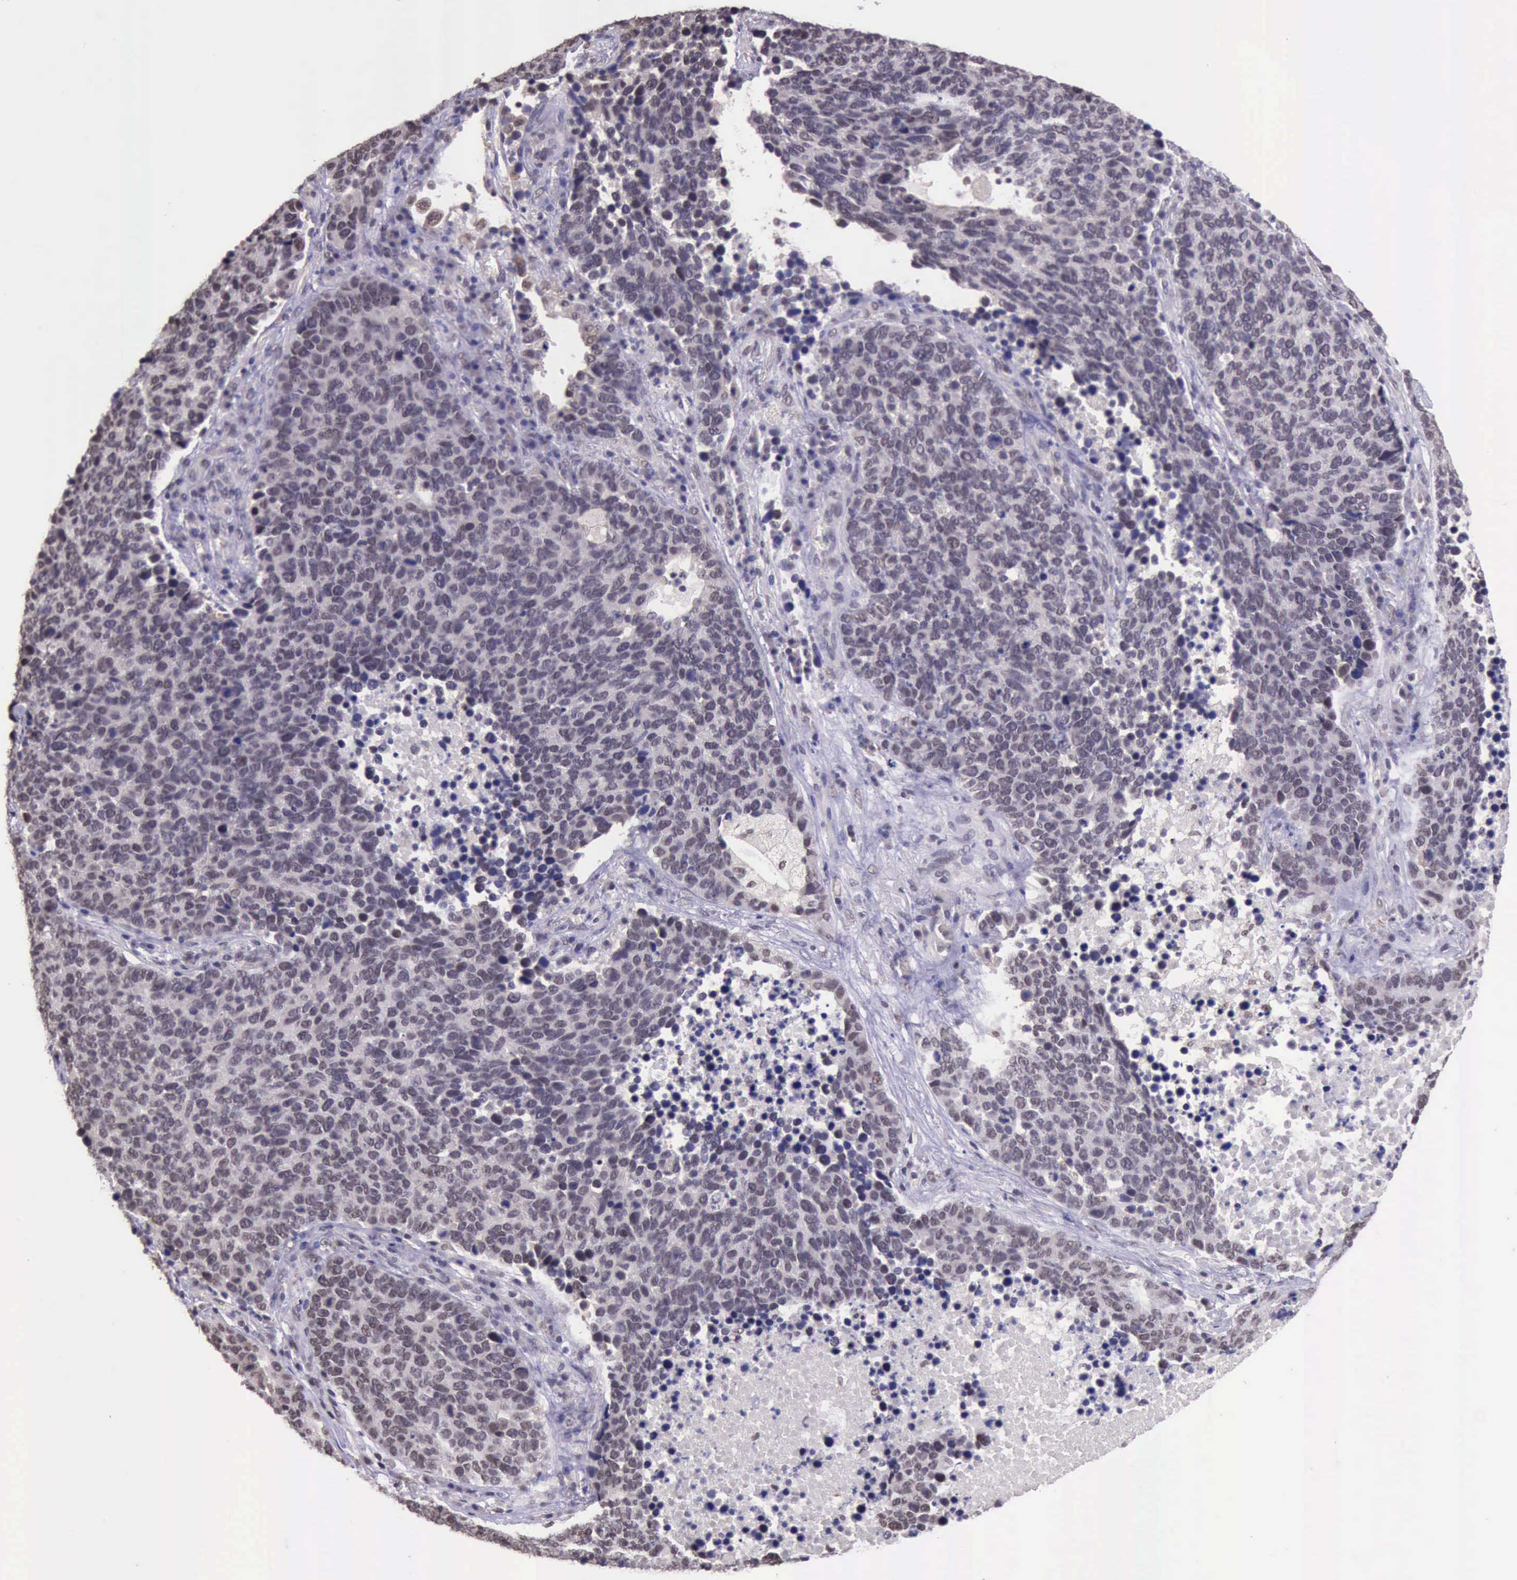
{"staining": {"intensity": "weak", "quantity": ">75%", "location": "nuclear"}, "tissue": "lung cancer", "cell_type": "Tumor cells", "image_type": "cancer", "snomed": [{"axis": "morphology", "description": "Neoplasm, malignant, NOS"}, {"axis": "topography", "description": "Lung"}], "caption": "Human lung neoplasm (malignant) stained with a protein marker exhibits weak staining in tumor cells.", "gene": "PRPF39", "patient": {"sex": "female", "age": 75}}